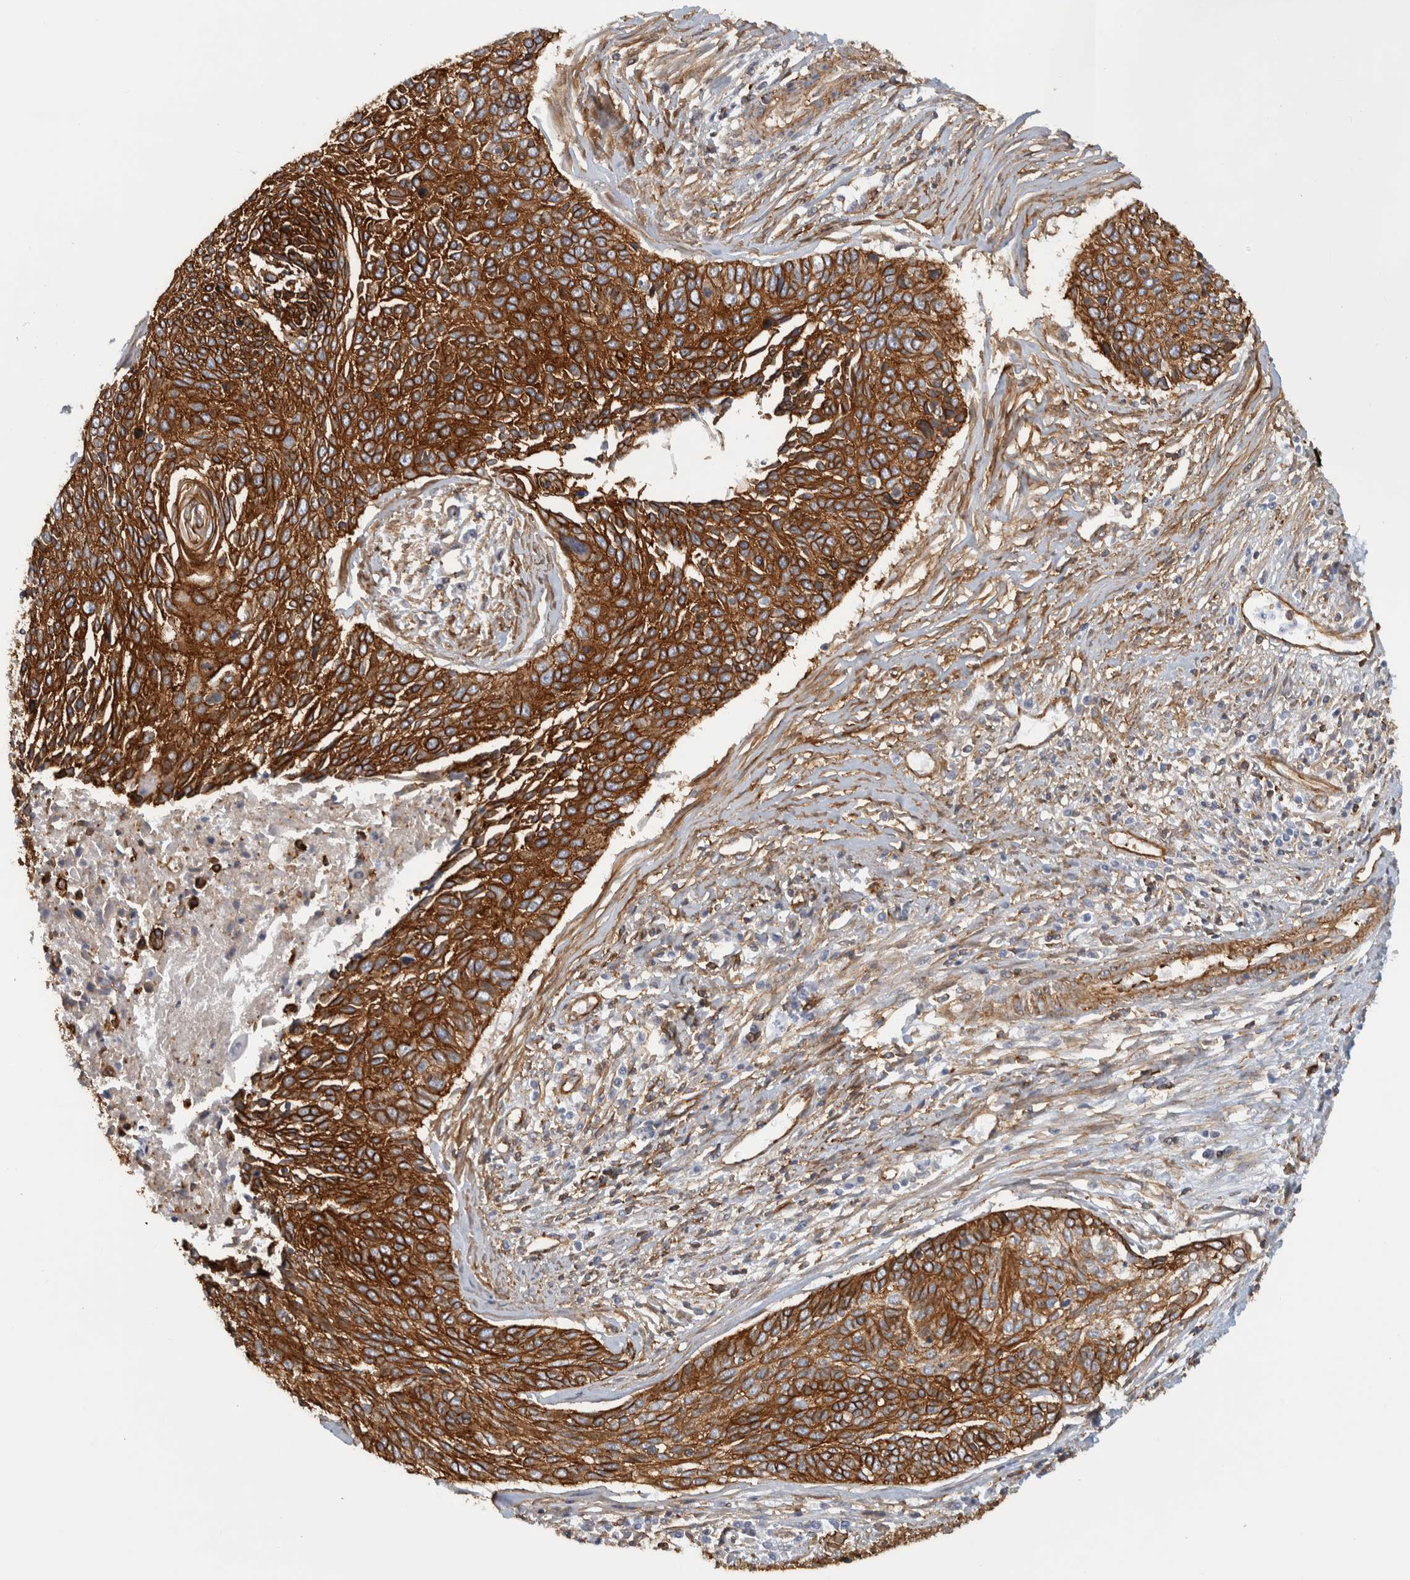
{"staining": {"intensity": "strong", "quantity": ">75%", "location": "cytoplasmic/membranous"}, "tissue": "cervical cancer", "cell_type": "Tumor cells", "image_type": "cancer", "snomed": [{"axis": "morphology", "description": "Squamous cell carcinoma, NOS"}, {"axis": "topography", "description": "Cervix"}], "caption": "Squamous cell carcinoma (cervical) tissue displays strong cytoplasmic/membranous expression in approximately >75% of tumor cells, visualized by immunohistochemistry.", "gene": "AHNAK", "patient": {"sex": "female", "age": 55}}